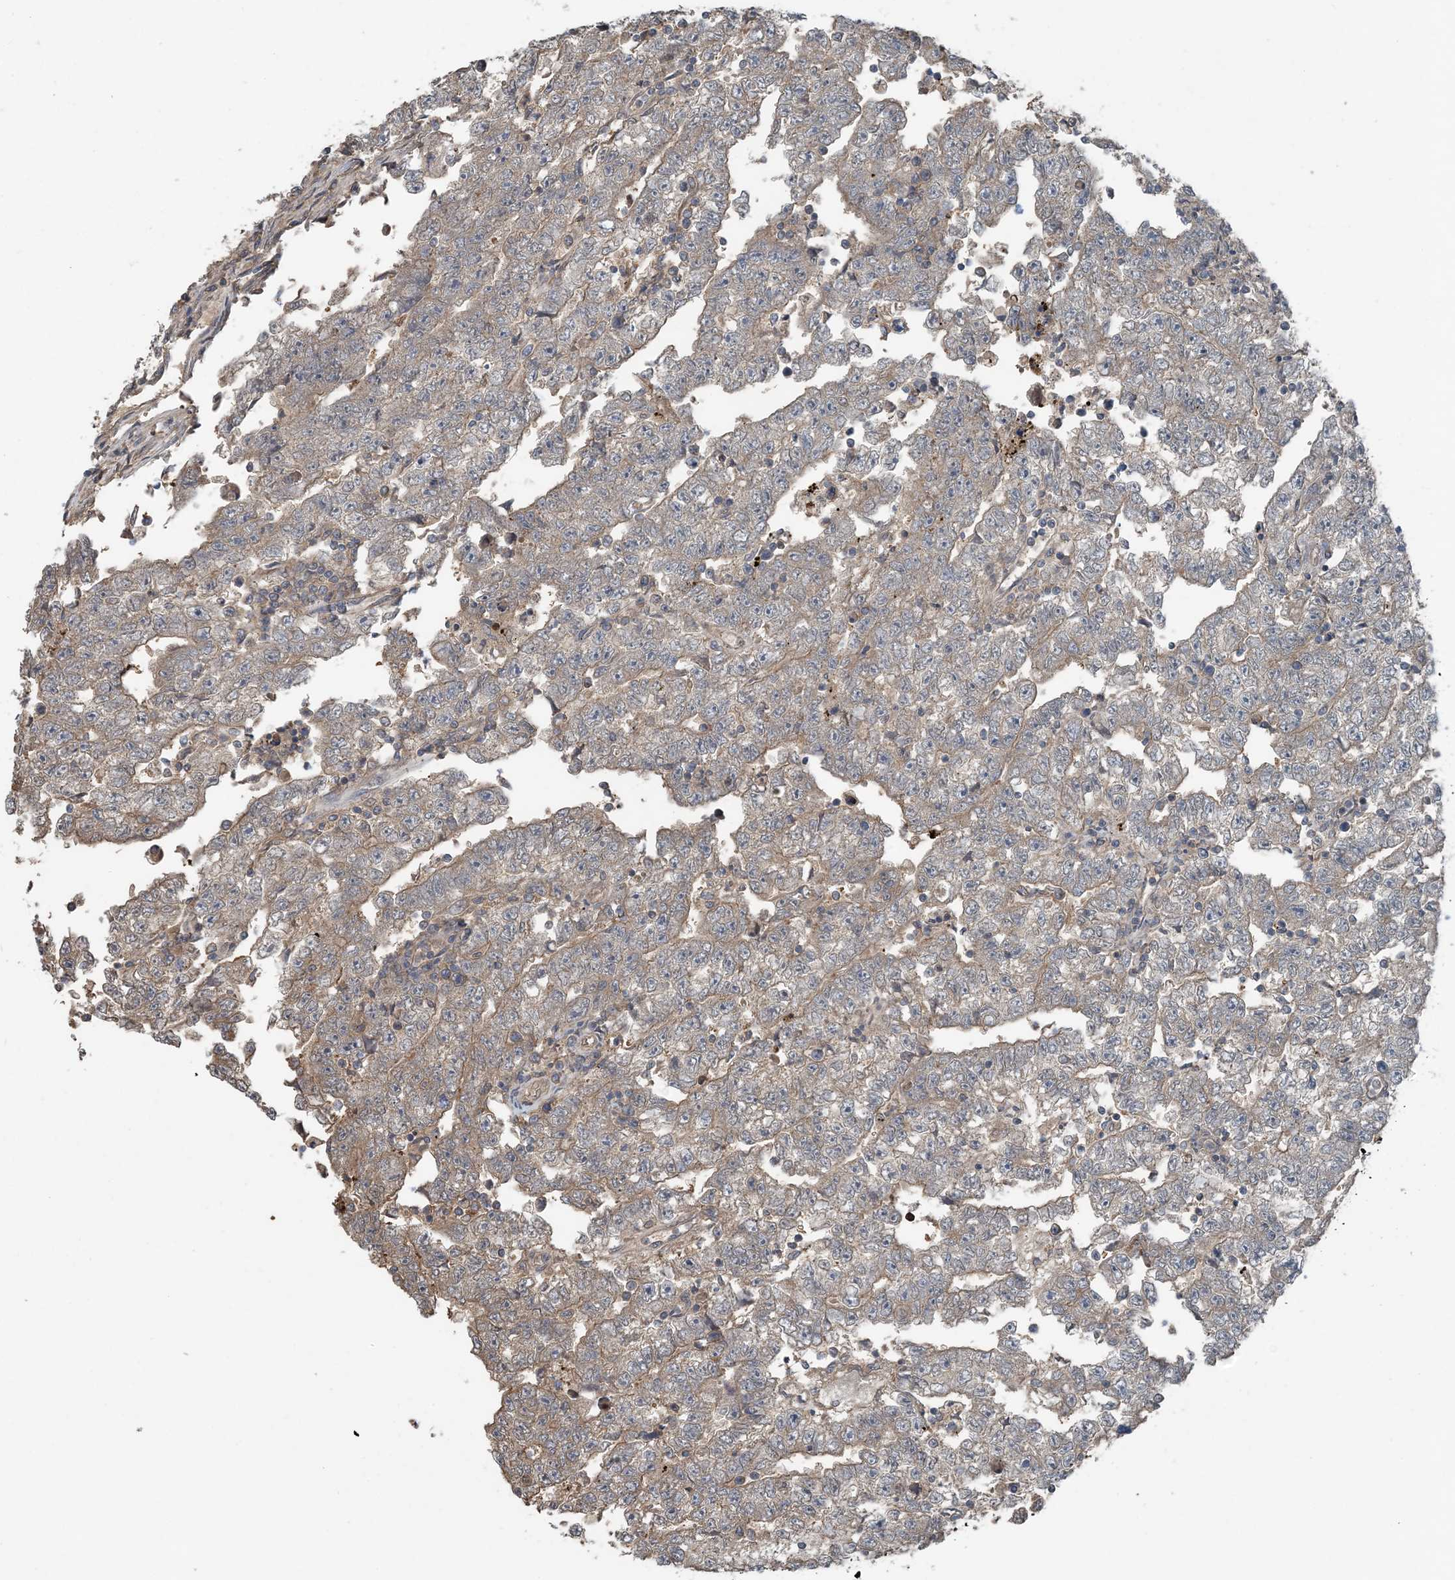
{"staining": {"intensity": "moderate", "quantity": "25%-75%", "location": "cytoplasmic/membranous"}, "tissue": "testis cancer", "cell_type": "Tumor cells", "image_type": "cancer", "snomed": [{"axis": "morphology", "description": "Carcinoma, Embryonal, NOS"}, {"axis": "topography", "description": "Testis"}], "caption": "A histopathology image of human testis embryonal carcinoma stained for a protein reveals moderate cytoplasmic/membranous brown staining in tumor cells. (DAB (3,3'-diaminobenzidine) IHC with brightfield microscopy, high magnification).", "gene": "HIKESHI", "patient": {"sex": "male", "age": 25}}